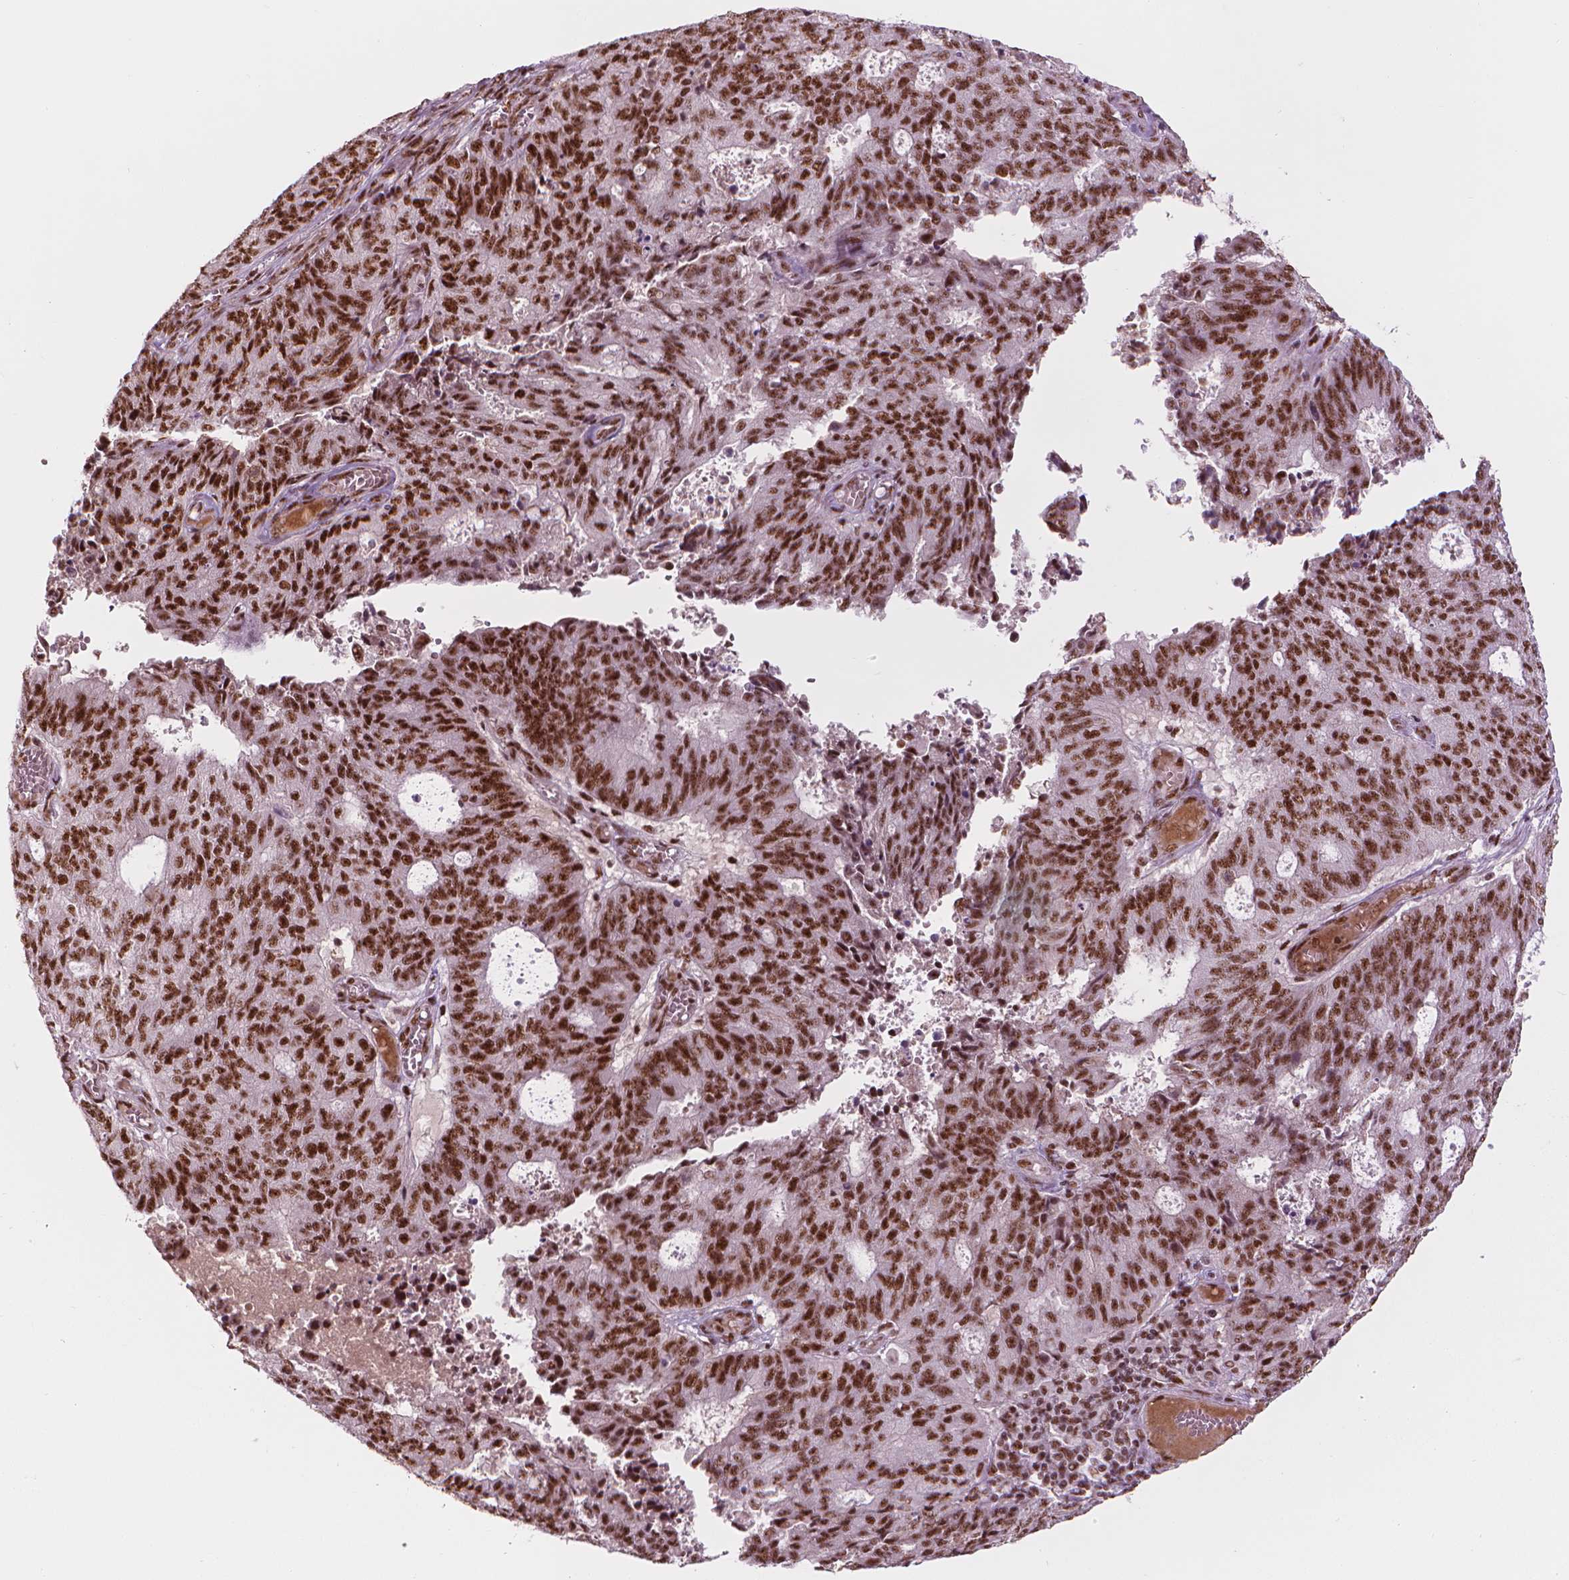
{"staining": {"intensity": "strong", "quantity": ">75%", "location": "nuclear"}, "tissue": "endometrial cancer", "cell_type": "Tumor cells", "image_type": "cancer", "snomed": [{"axis": "morphology", "description": "Adenocarcinoma, NOS"}, {"axis": "topography", "description": "Endometrium"}], "caption": "Brown immunohistochemical staining in human endometrial adenocarcinoma exhibits strong nuclear positivity in approximately >75% of tumor cells.", "gene": "ELF2", "patient": {"sex": "female", "age": 82}}